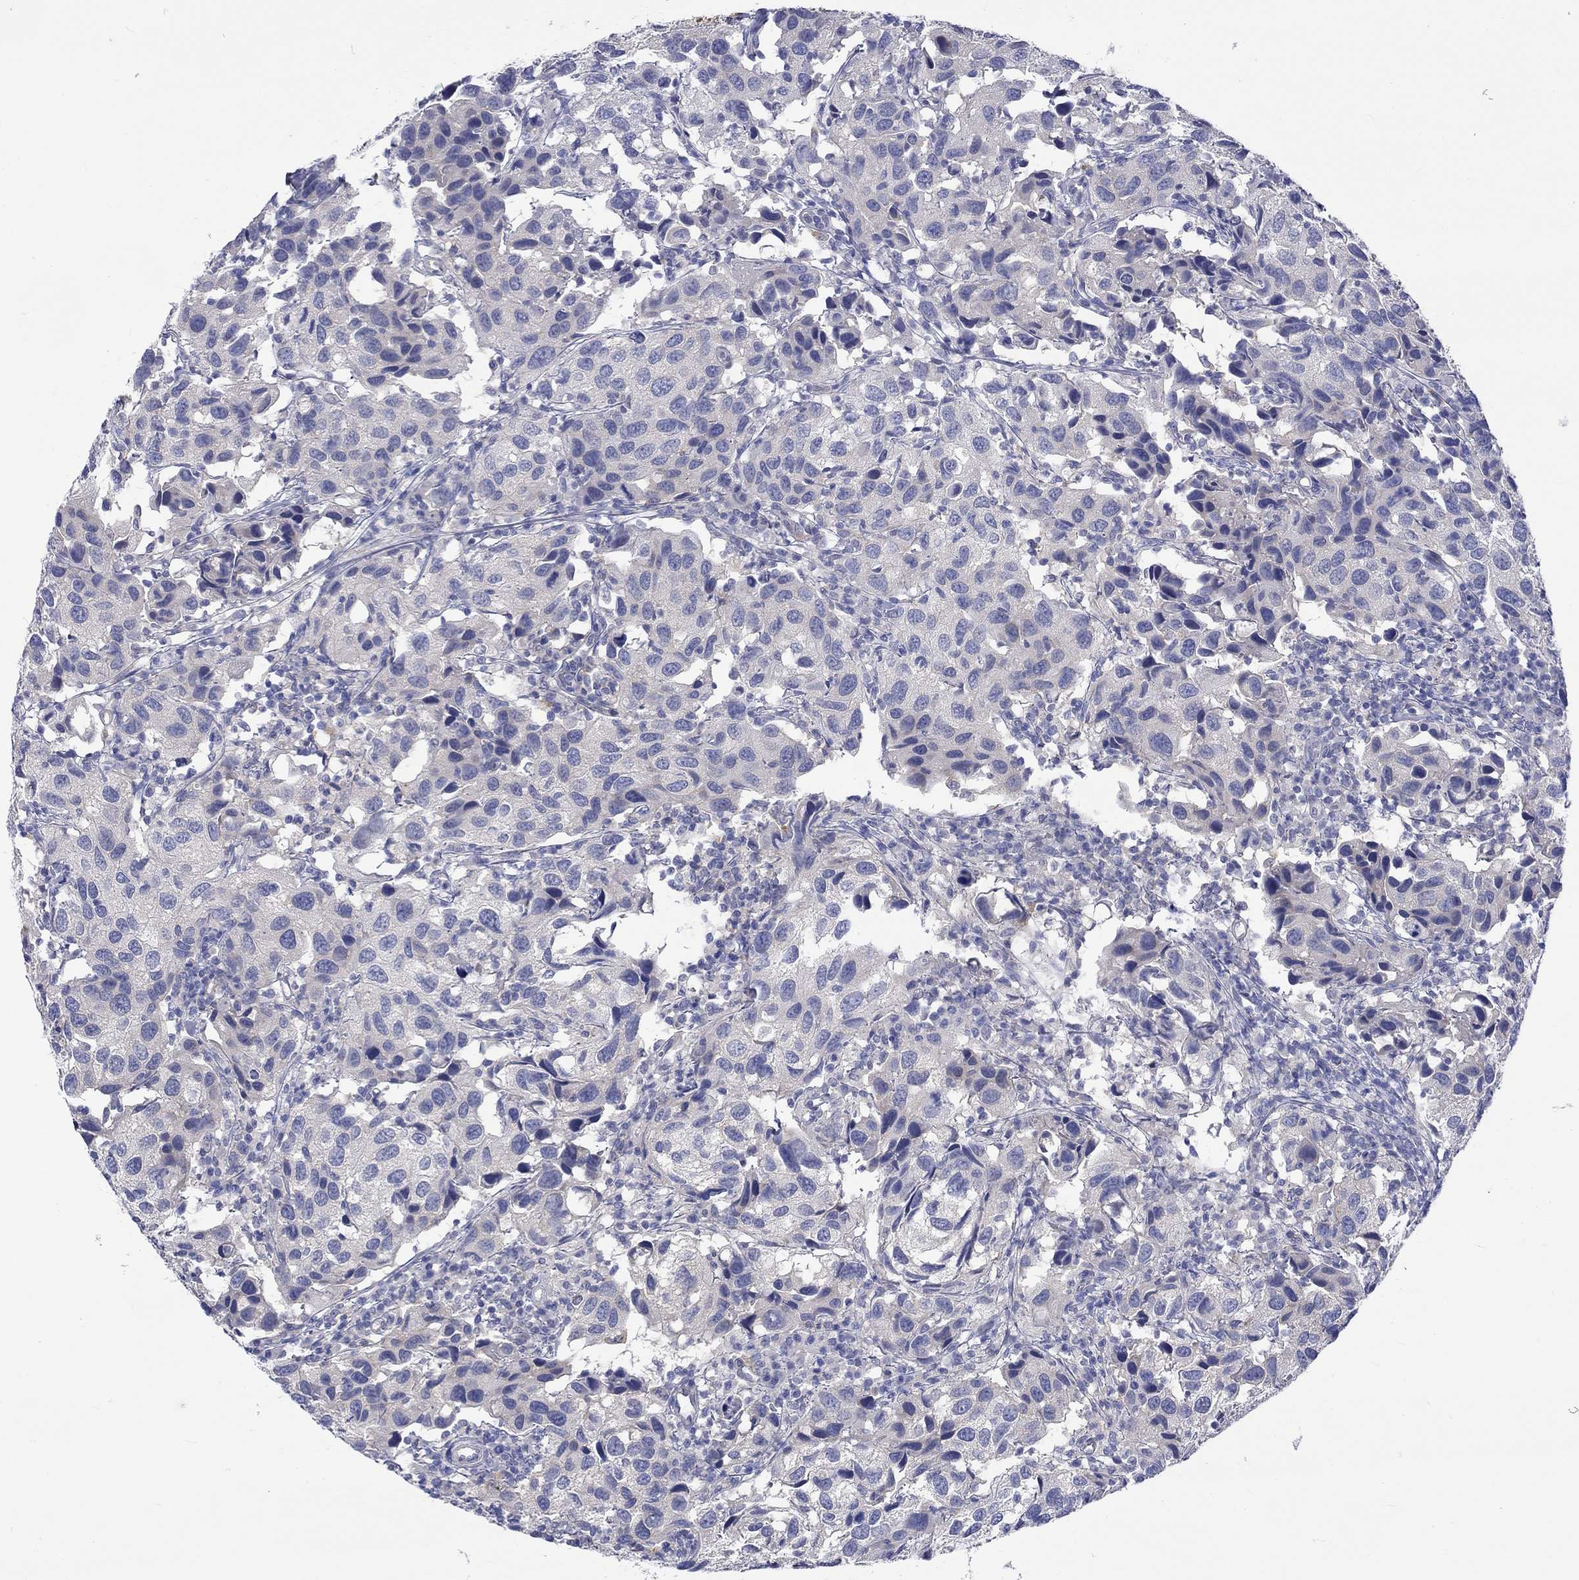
{"staining": {"intensity": "negative", "quantity": "none", "location": "none"}, "tissue": "urothelial cancer", "cell_type": "Tumor cells", "image_type": "cancer", "snomed": [{"axis": "morphology", "description": "Urothelial carcinoma, High grade"}, {"axis": "topography", "description": "Urinary bladder"}], "caption": "Micrograph shows no significant protein positivity in tumor cells of urothelial cancer.", "gene": "CERS1", "patient": {"sex": "male", "age": 79}}